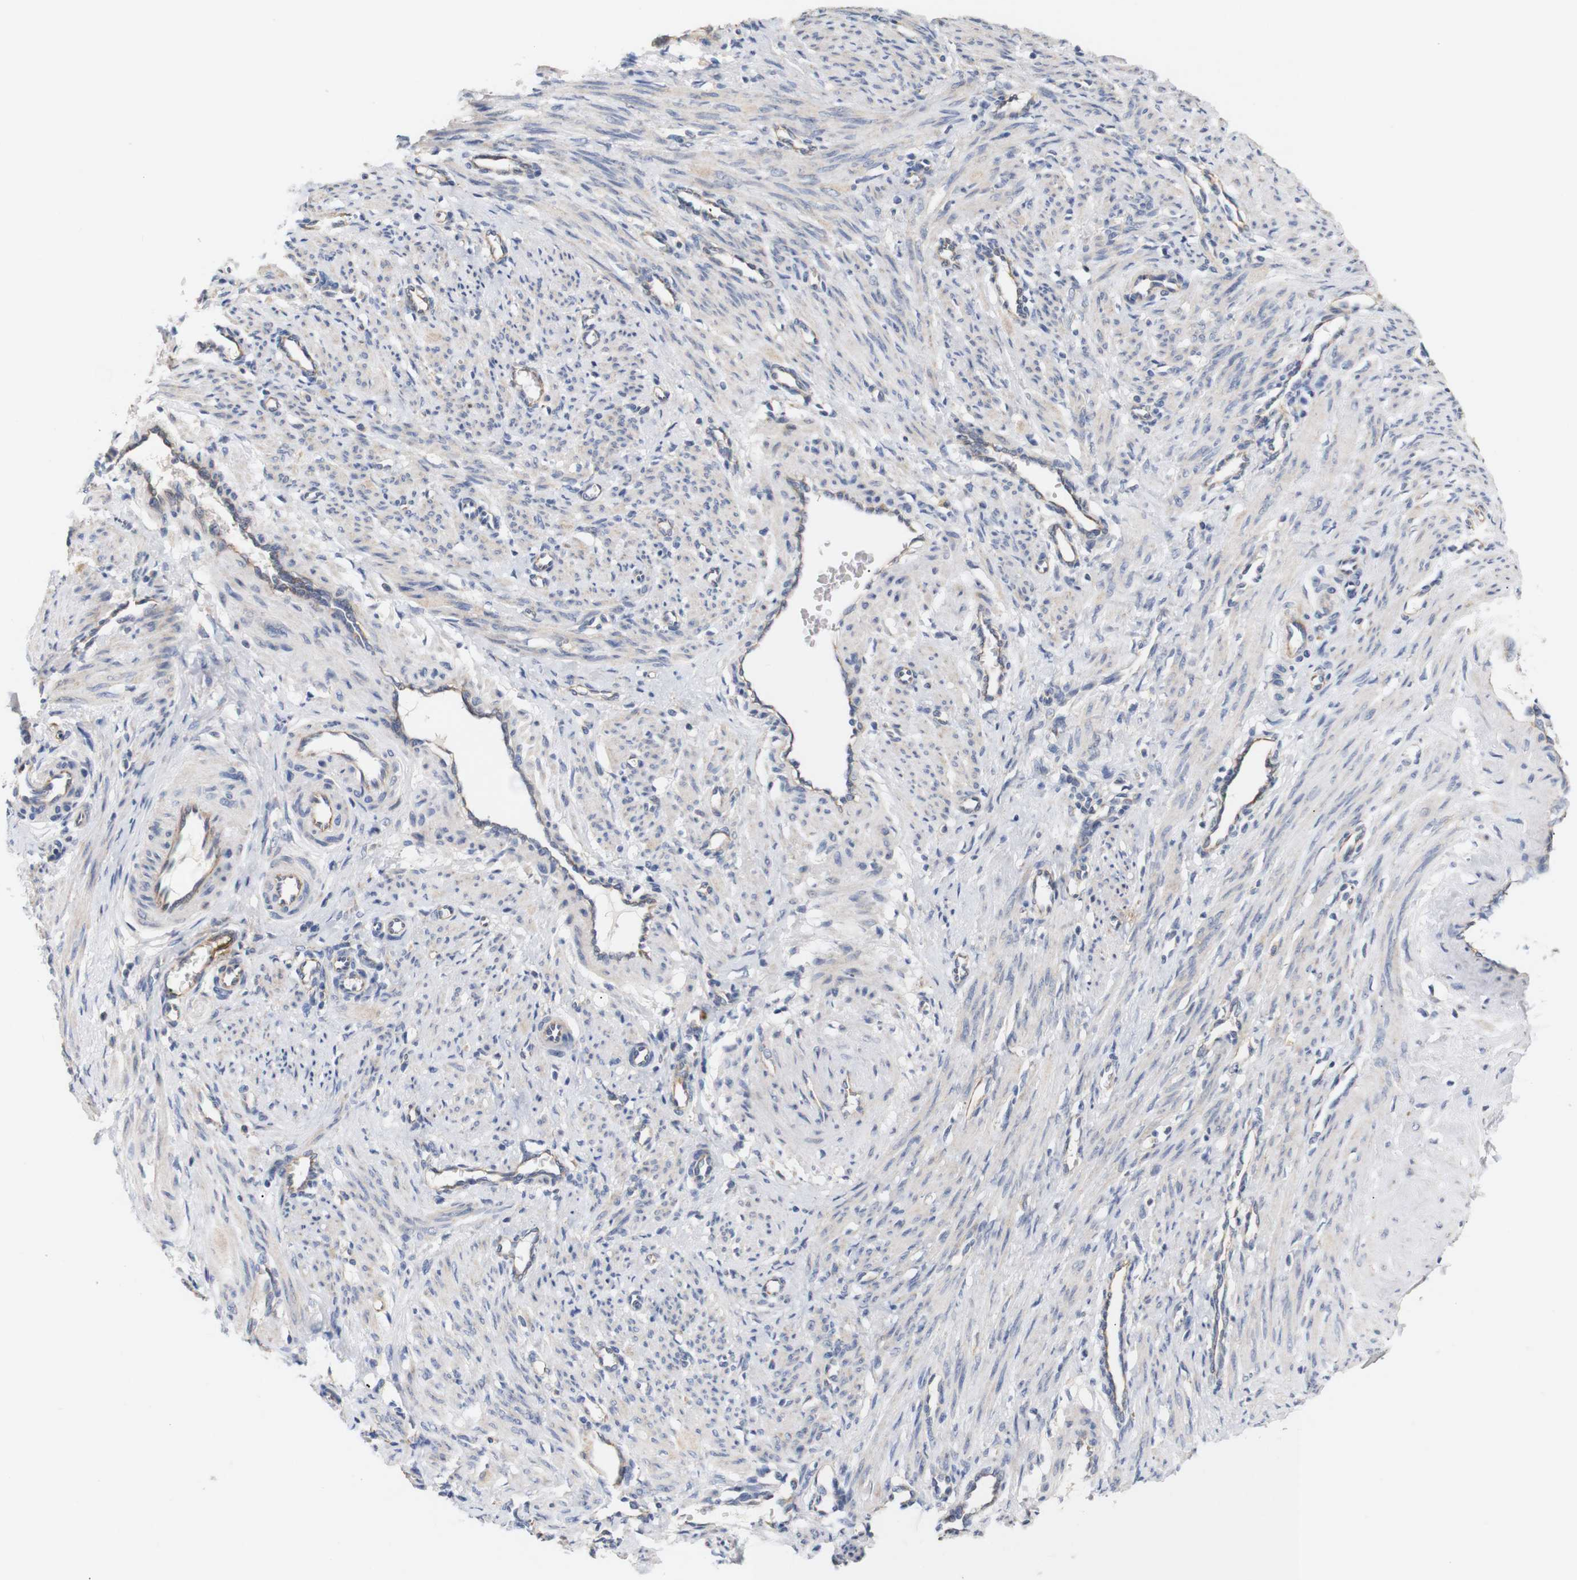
{"staining": {"intensity": "weak", "quantity": "25%-75%", "location": "cytoplasmic/membranous"}, "tissue": "smooth muscle", "cell_type": "Smooth muscle cells", "image_type": "normal", "snomed": [{"axis": "morphology", "description": "Normal tissue, NOS"}, {"axis": "topography", "description": "Endometrium"}], "caption": "The immunohistochemical stain labels weak cytoplasmic/membranous staining in smooth muscle cells of unremarkable smooth muscle.", "gene": "TRIM5", "patient": {"sex": "female", "age": 33}}